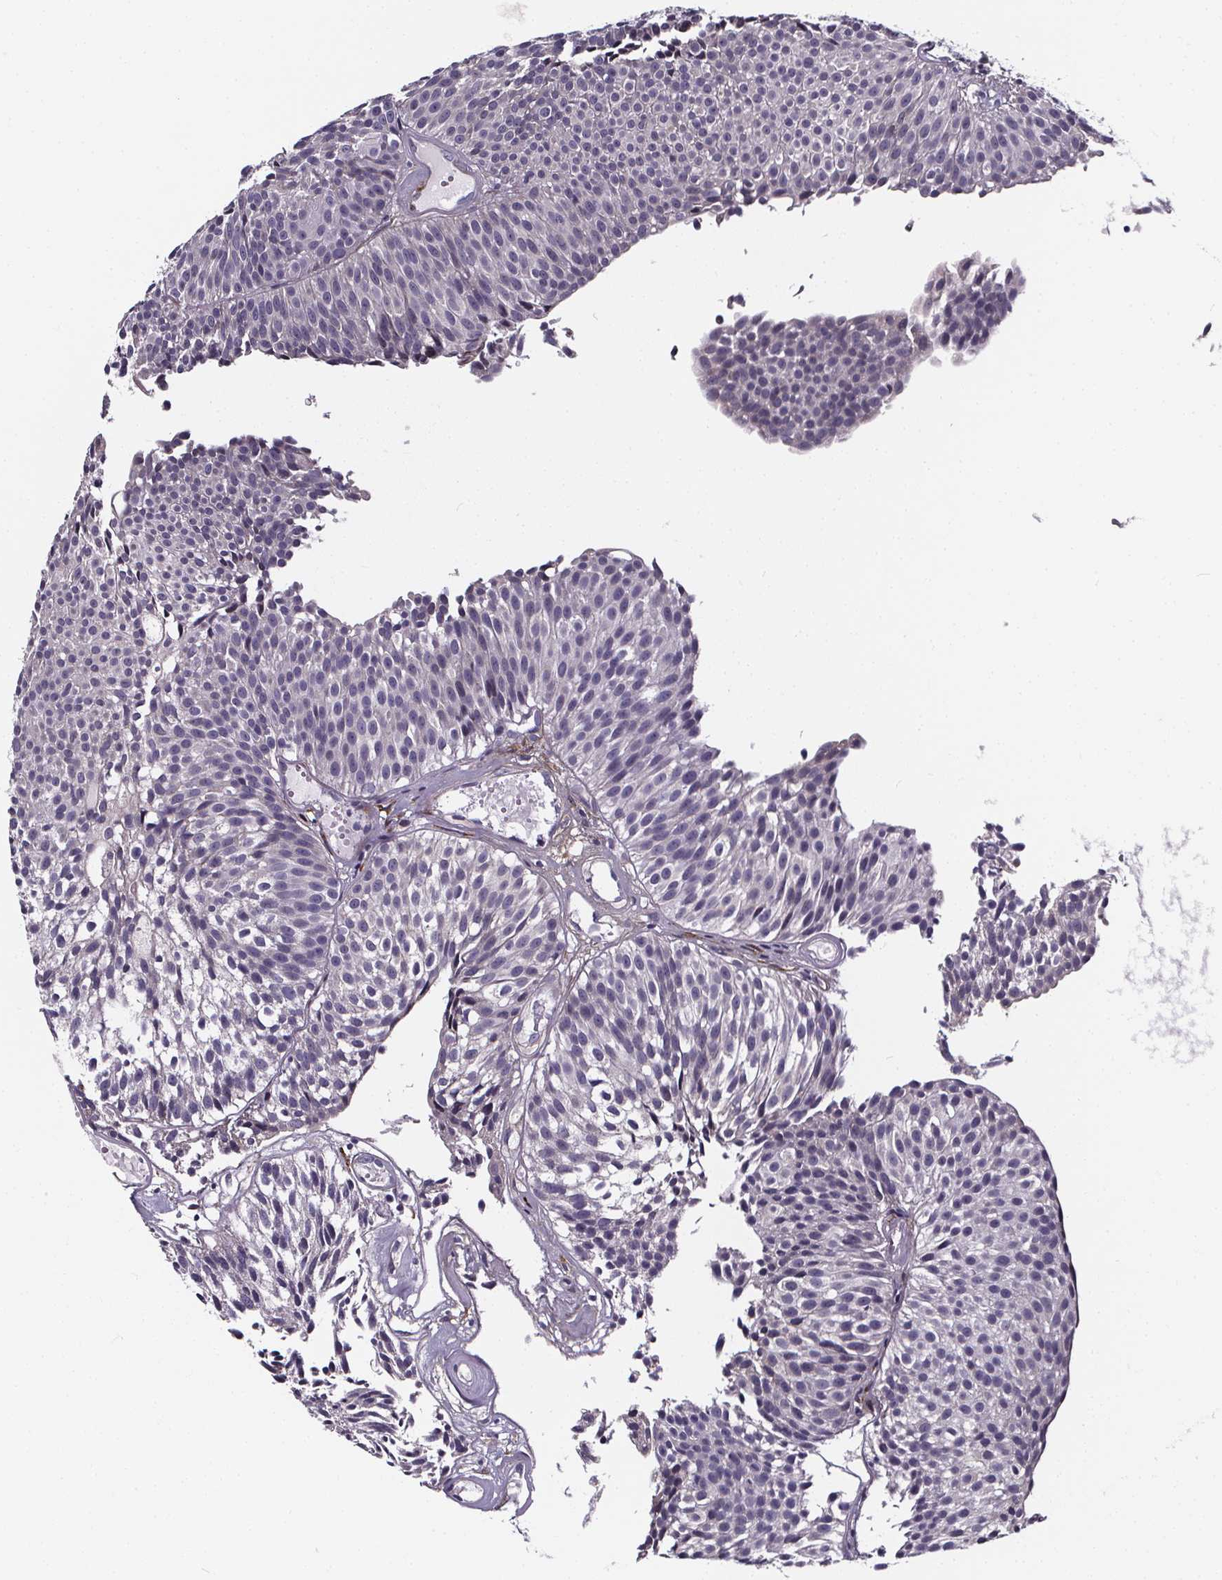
{"staining": {"intensity": "negative", "quantity": "none", "location": "none"}, "tissue": "urothelial cancer", "cell_type": "Tumor cells", "image_type": "cancer", "snomed": [{"axis": "morphology", "description": "Urothelial carcinoma, Low grade"}, {"axis": "topography", "description": "Urinary bladder"}], "caption": "The histopathology image shows no staining of tumor cells in urothelial cancer.", "gene": "AEBP1", "patient": {"sex": "male", "age": 63}}